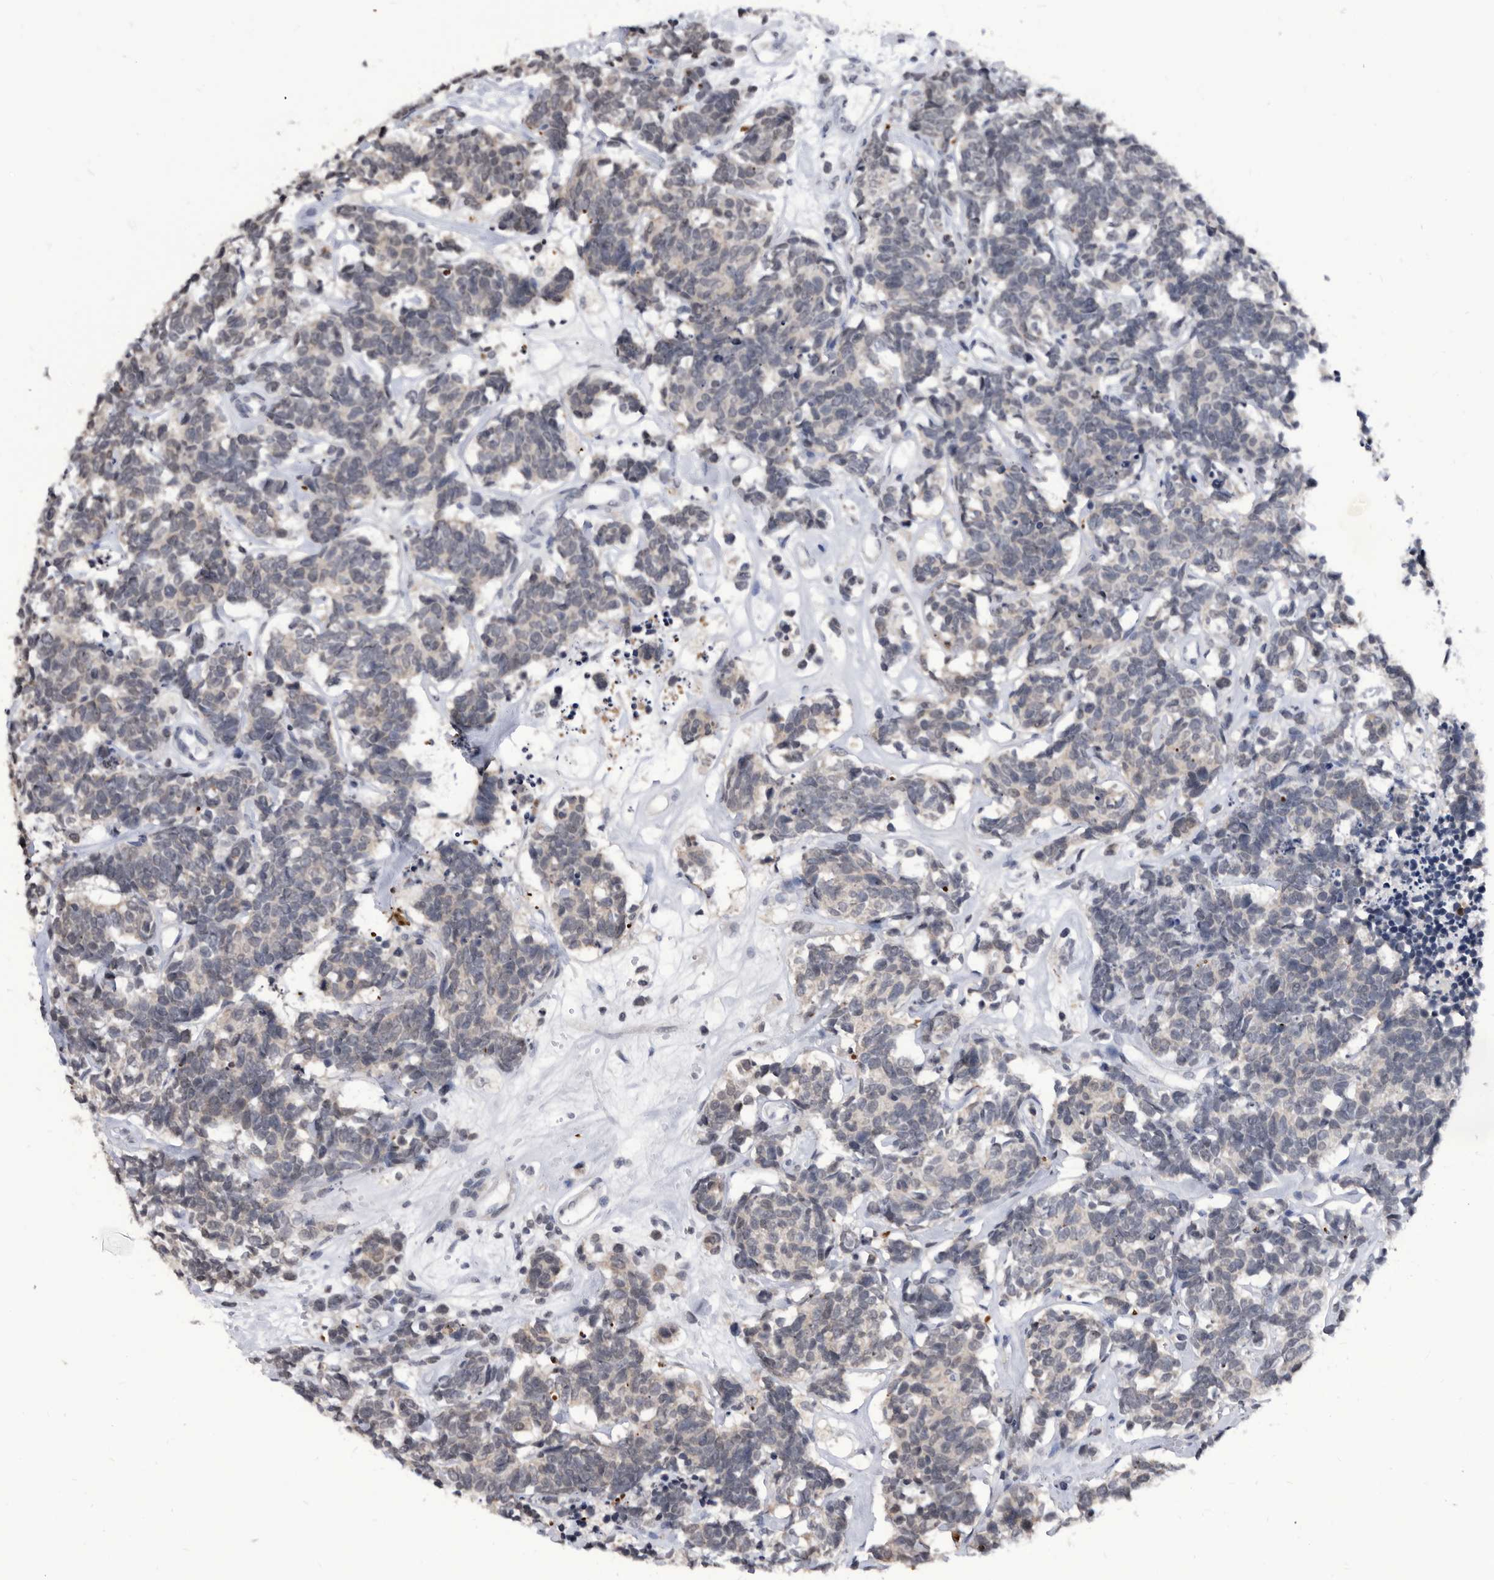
{"staining": {"intensity": "weak", "quantity": "25%-75%", "location": "cytoplasmic/membranous"}, "tissue": "carcinoid", "cell_type": "Tumor cells", "image_type": "cancer", "snomed": [{"axis": "morphology", "description": "Carcinoma, NOS"}, {"axis": "morphology", "description": "Carcinoid, malignant, NOS"}, {"axis": "topography", "description": "Urinary bladder"}], "caption": "Protein analysis of carcinoid tissue displays weak cytoplasmic/membranous staining in approximately 25%-75% of tumor cells.", "gene": "TSTD1", "patient": {"sex": "male", "age": 57}}